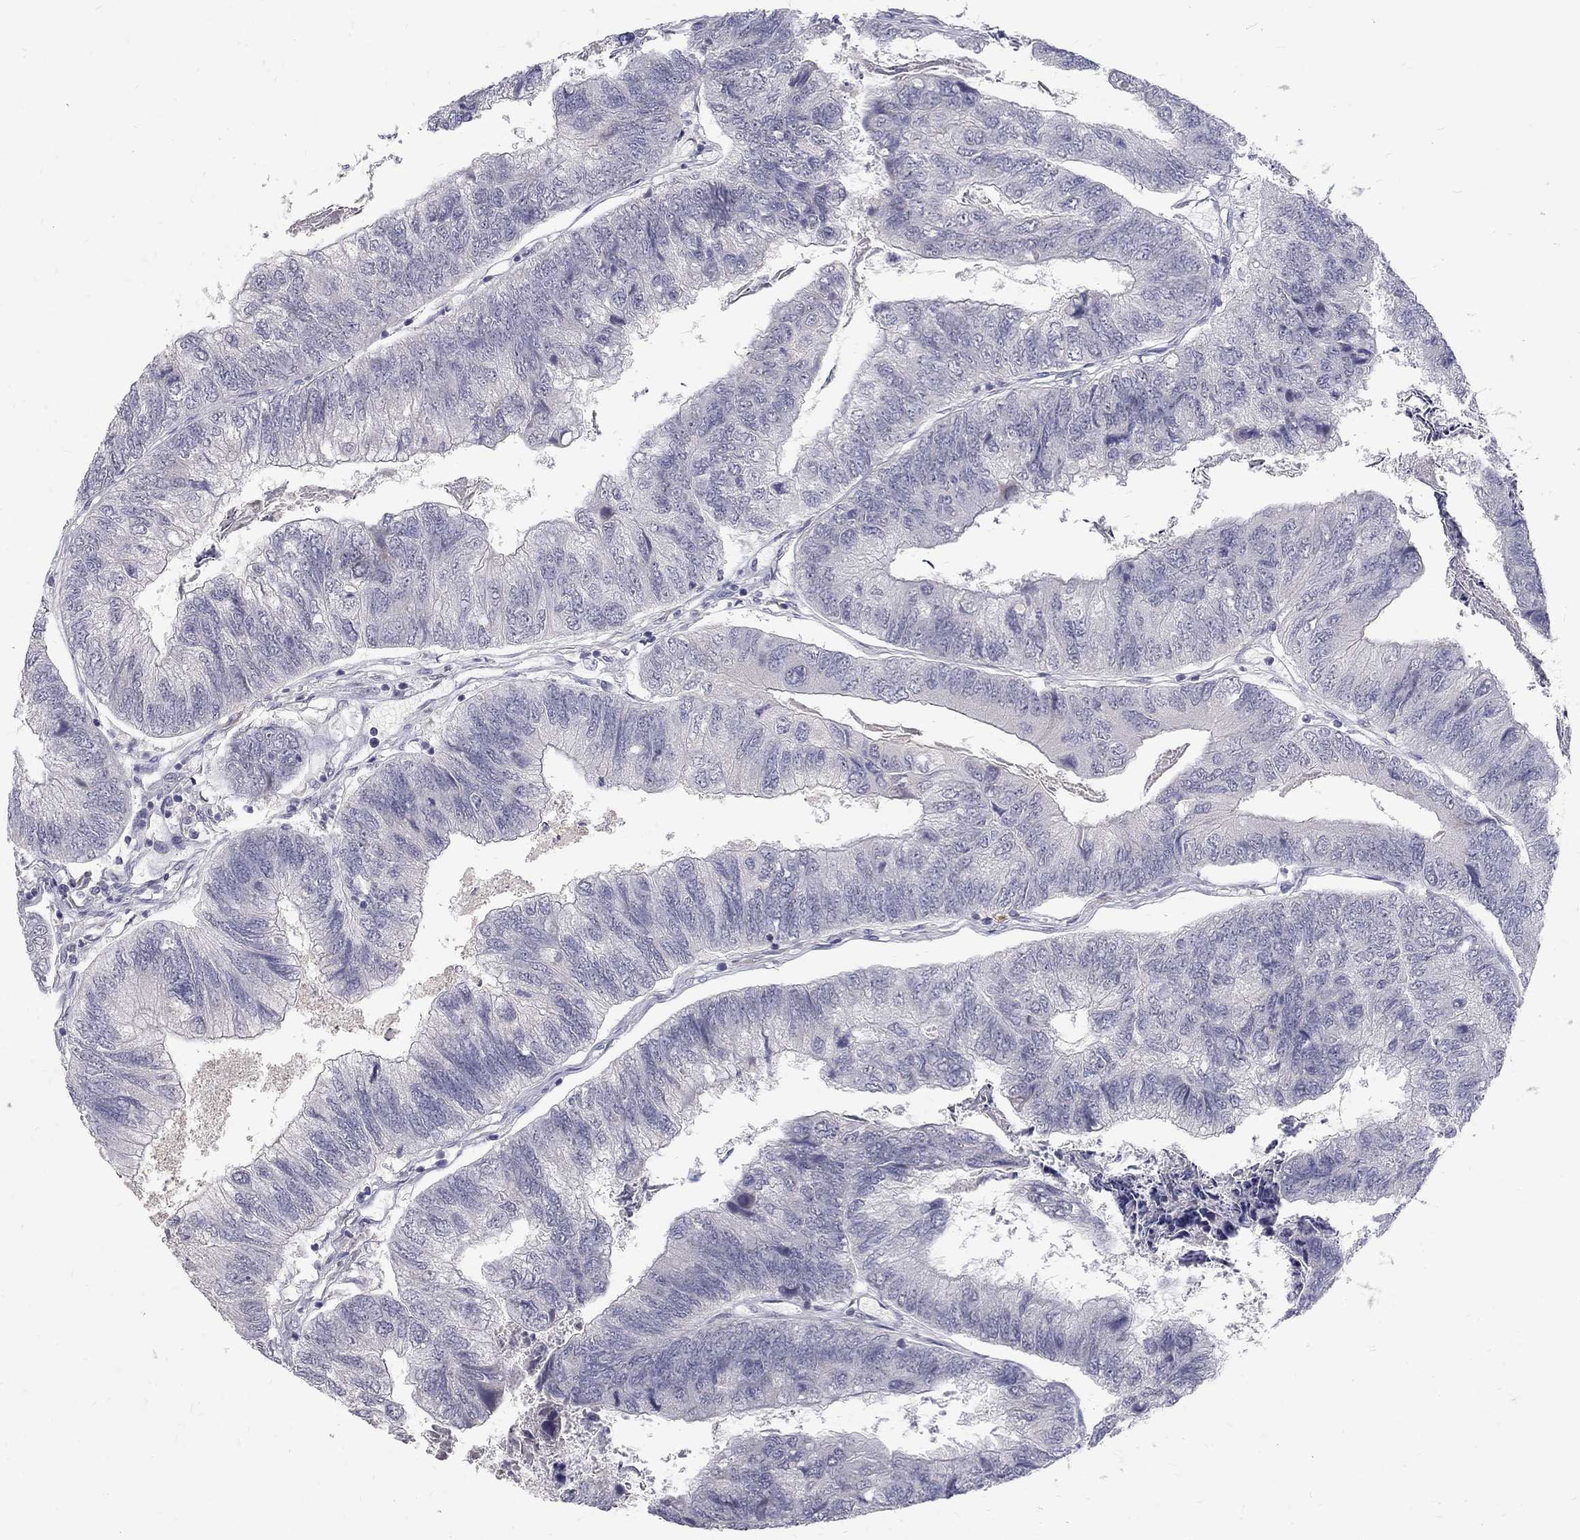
{"staining": {"intensity": "negative", "quantity": "none", "location": "none"}, "tissue": "colorectal cancer", "cell_type": "Tumor cells", "image_type": "cancer", "snomed": [{"axis": "morphology", "description": "Adenocarcinoma, NOS"}, {"axis": "topography", "description": "Colon"}], "caption": "Tumor cells are negative for protein expression in human colorectal adenocarcinoma.", "gene": "NOS1", "patient": {"sex": "female", "age": 67}}